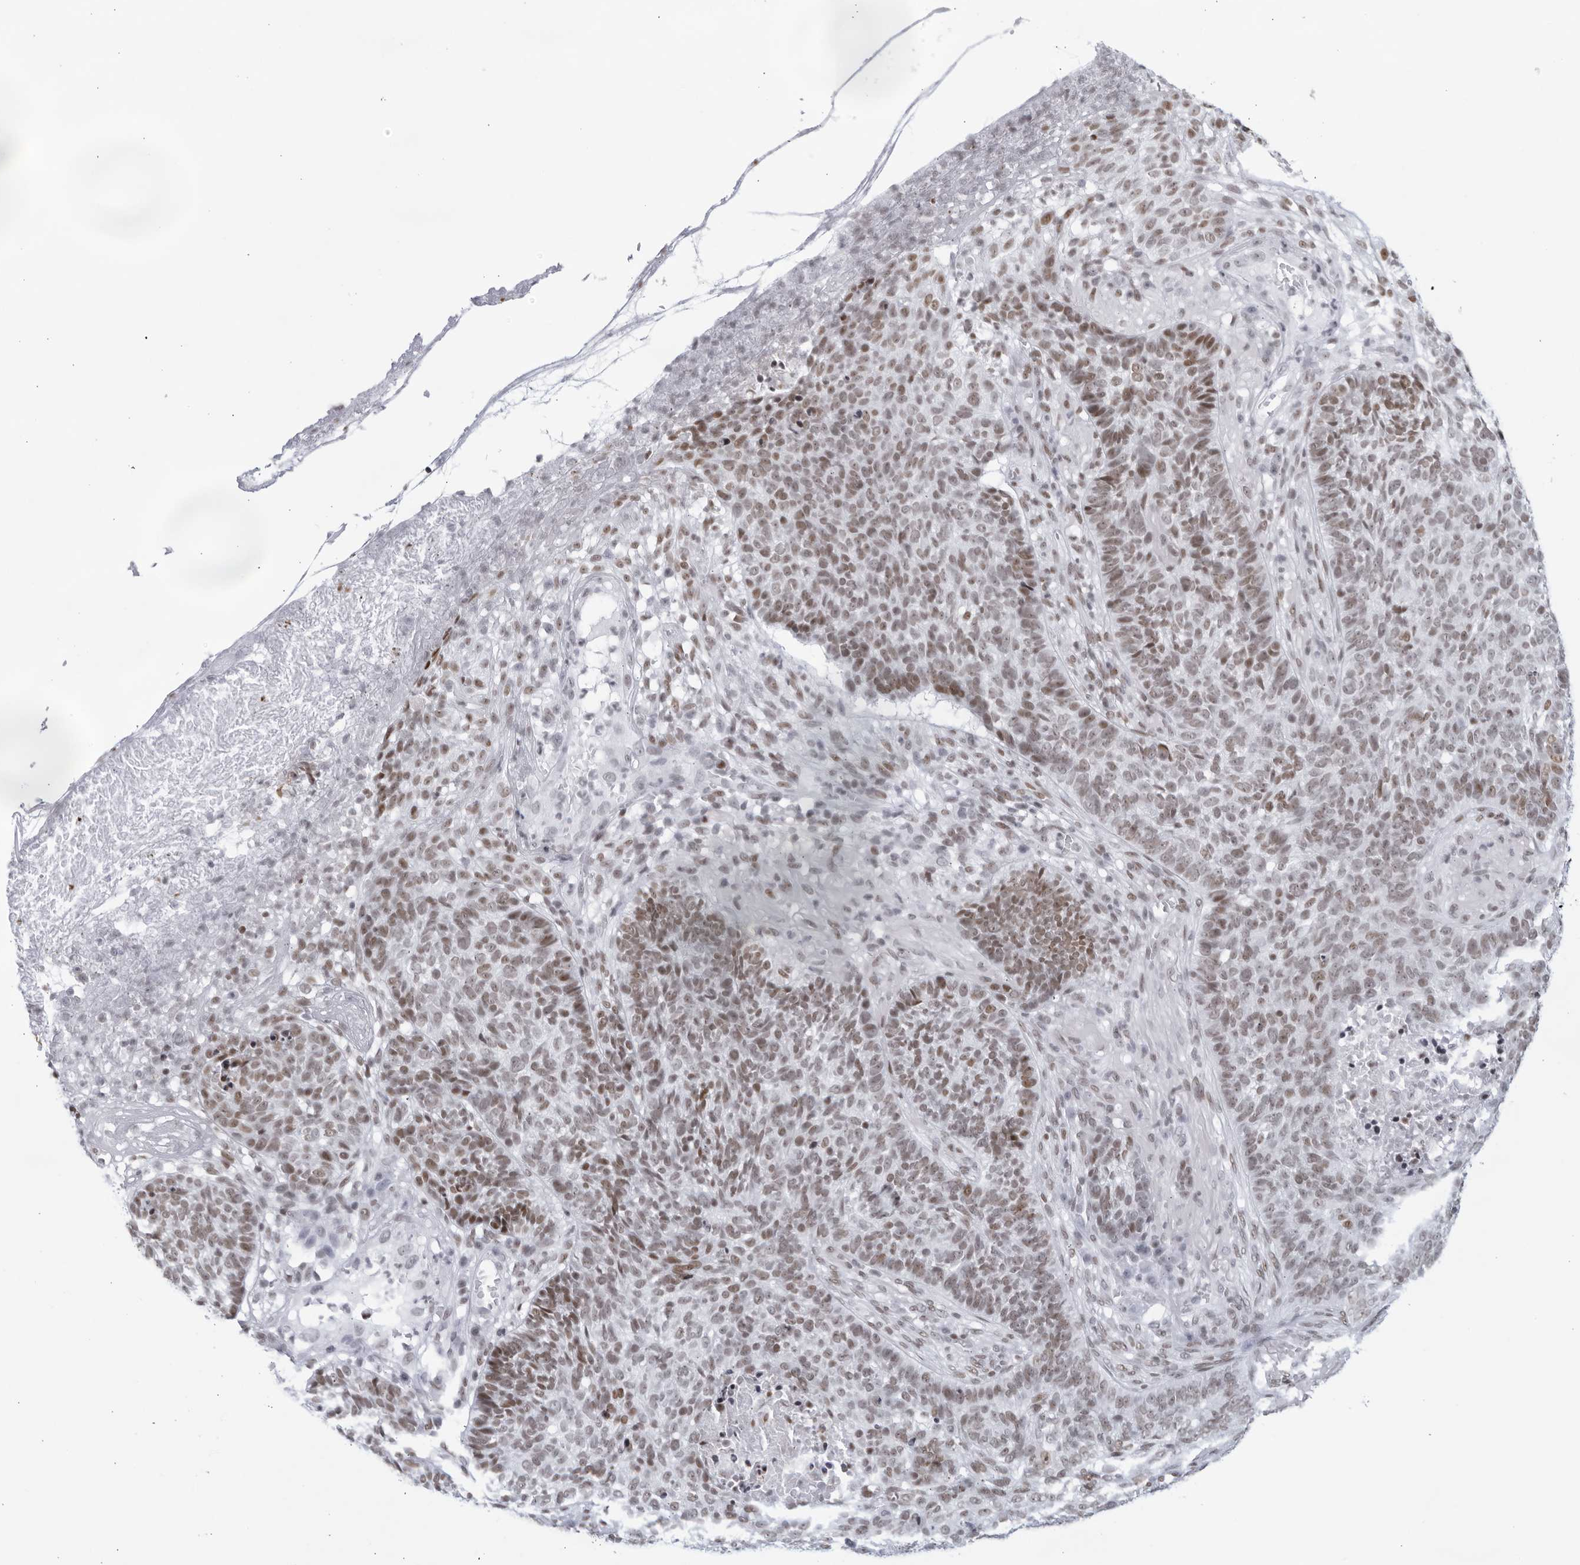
{"staining": {"intensity": "moderate", "quantity": "25%-75%", "location": "nuclear"}, "tissue": "skin cancer", "cell_type": "Tumor cells", "image_type": "cancer", "snomed": [{"axis": "morphology", "description": "Basal cell carcinoma"}, {"axis": "topography", "description": "Skin"}], "caption": "DAB immunohistochemical staining of human skin cancer displays moderate nuclear protein positivity in approximately 25%-75% of tumor cells. Nuclei are stained in blue.", "gene": "HP1BP3", "patient": {"sex": "male", "age": 85}}